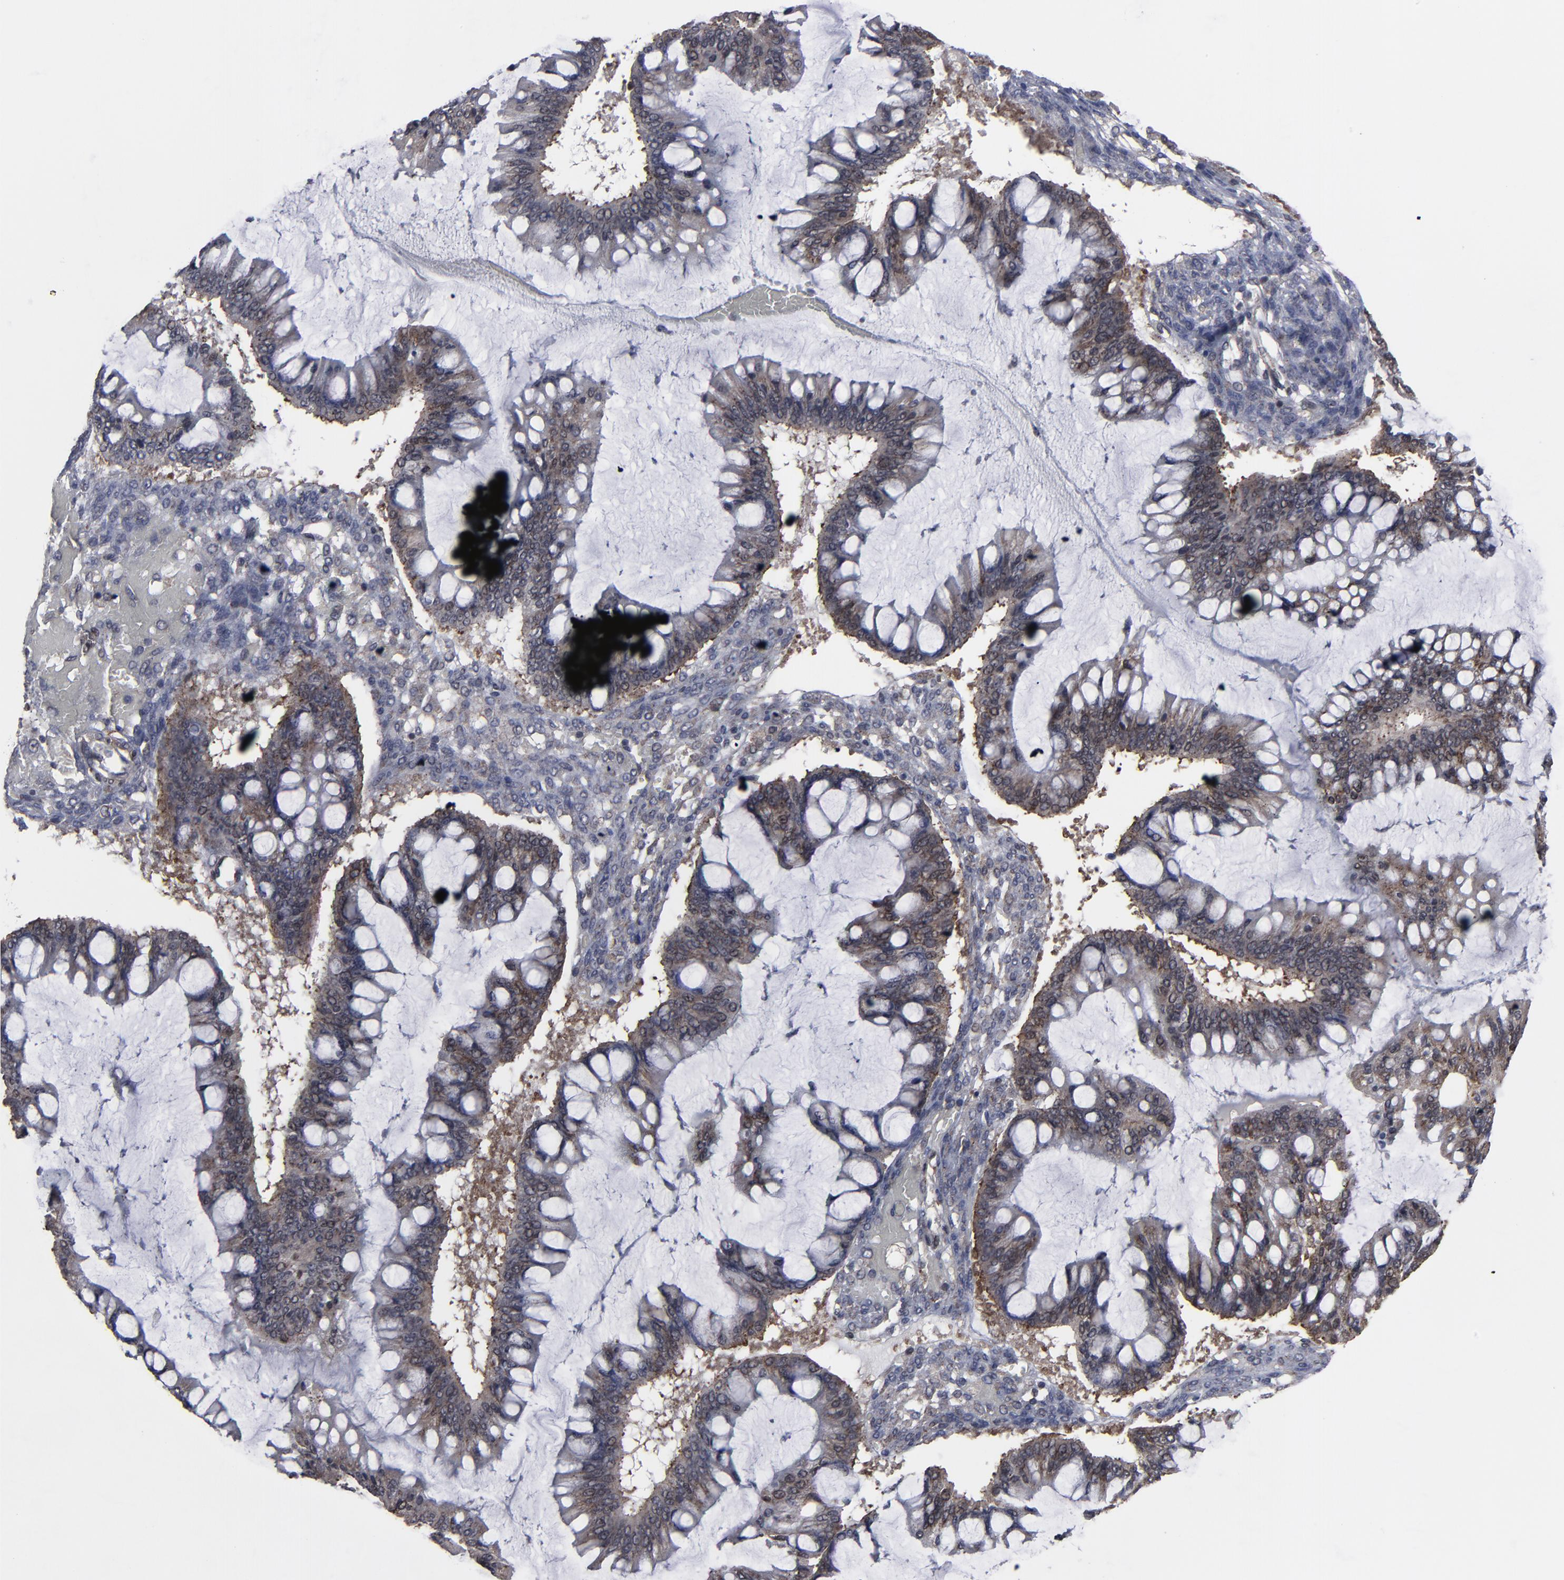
{"staining": {"intensity": "moderate", "quantity": ">75%", "location": "cytoplasmic/membranous"}, "tissue": "ovarian cancer", "cell_type": "Tumor cells", "image_type": "cancer", "snomed": [{"axis": "morphology", "description": "Cystadenocarcinoma, mucinous, NOS"}, {"axis": "topography", "description": "Ovary"}], "caption": "Protein analysis of ovarian cancer (mucinous cystadenocarcinoma) tissue reveals moderate cytoplasmic/membranous expression in about >75% of tumor cells.", "gene": "KIAA2026", "patient": {"sex": "female", "age": 73}}